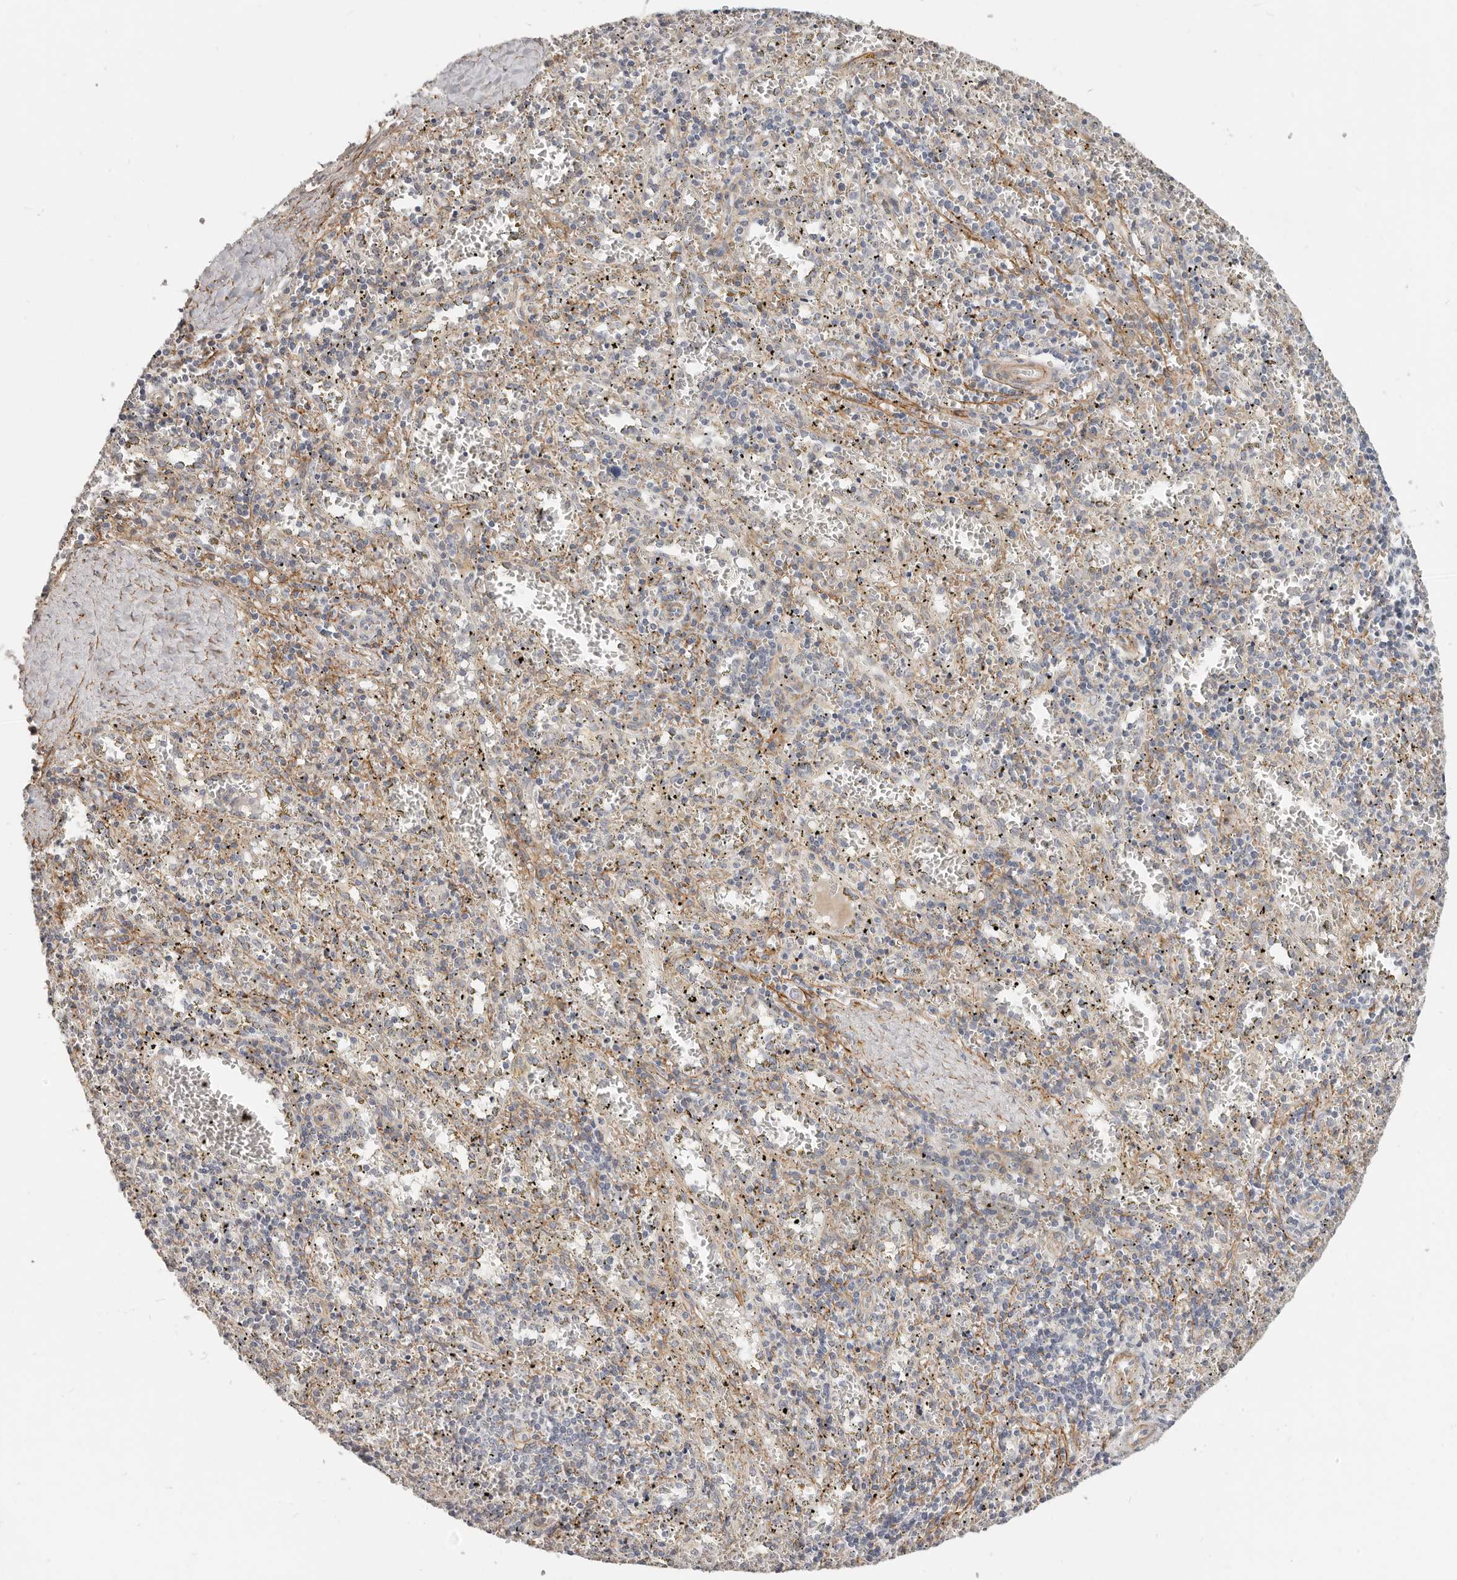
{"staining": {"intensity": "weak", "quantity": "25%-75%", "location": "cytoplasmic/membranous"}, "tissue": "spleen", "cell_type": "Cells in red pulp", "image_type": "normal", "snomed": [{"axis": "morphology", "description": "Normal tissue, NOS"}, {"axis": "topography", "description": "Spleen"}], "caption": "Protein staining exhibits weak cytoplasmic/membranous expression in approximately 25%-75% of cells in red pulp in unremarkable spleen.", "gene": "RABAC1", "patient": {"sex": "male", "age": 11}}